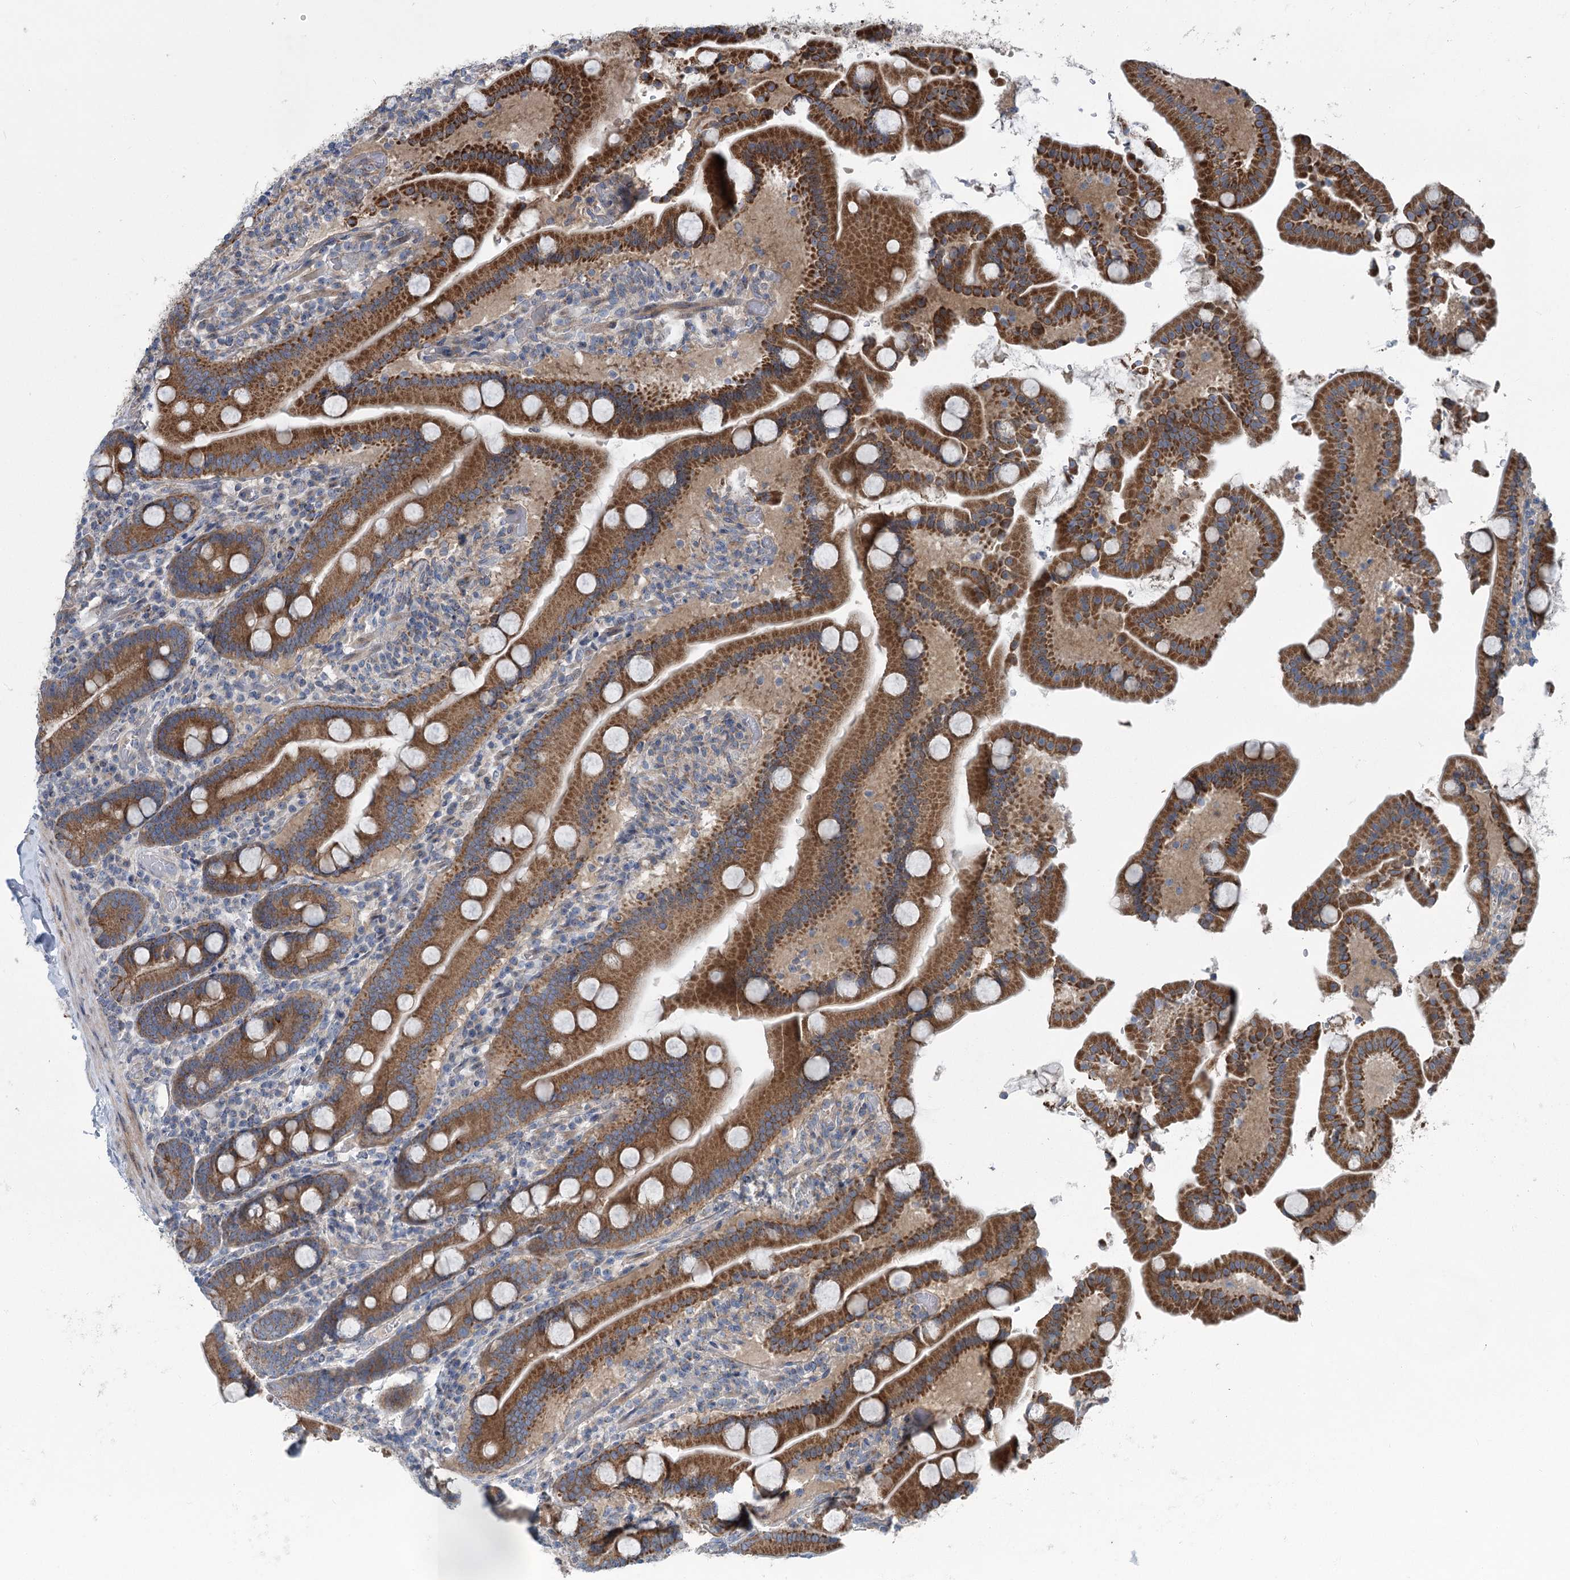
{"staining": {"intensity": "strong", "quantity": ">75%", "location": "cytoplasmic/membranous"}, "tissue": "duodenum", "cell_type": "Glandular cells", "image_type": "normal", "snomed": [{"axis": "morphology", "description": "Normal tissue, NOS"}, {"axis": "topography", "description": "Duodenum"}], "caption": "This image exhibits immunohistochemistry (IHC) staining of normal duodenum, with high strong cytoplasmic/membranous positivity in about >75% of glandular cells.", "gene": "MARK2", "patient": {"sex": "male", "age": 55}}